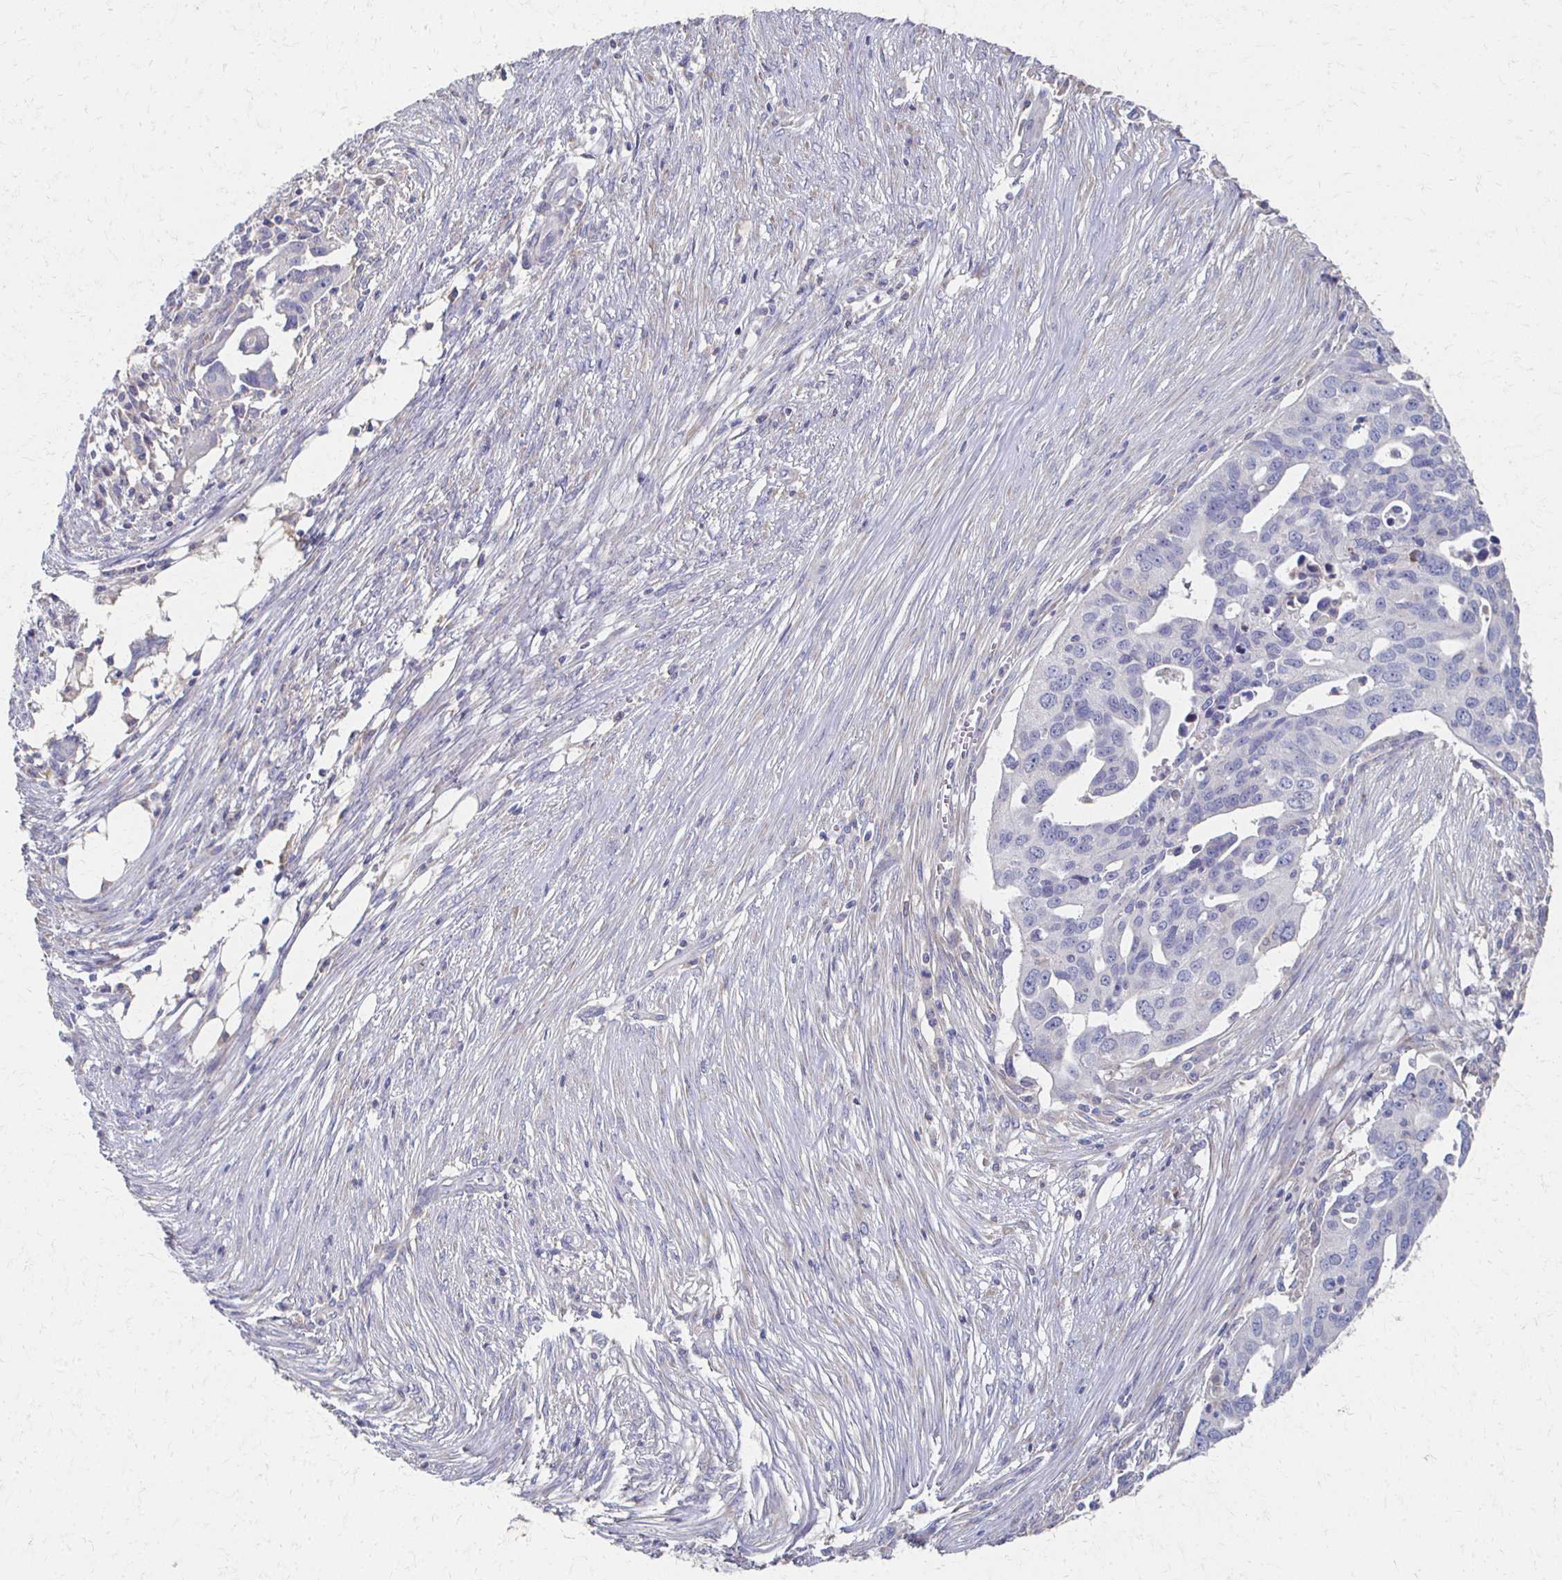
{"staining": {"intensity": "negative", "quantity": "none", "location": "none"}, "tissue": "ovarian cancer", "cell_type": "Tumor cells", "image_type": "cancer", "snomed": [{"axis": "morphology", "description": "Carcinoma, endometroid"}, {"axis": "morphology", "description": "Cystadenocarcinoma, serous, NOS"}, {"axis": "topography", "description": "Ovary"}], "caption": "Immunohistochemical staining of ovarian cancer (serous cystadenocarcinoma) displays no significant staining in tumor cells.", "gene": "CX3CR1", "patient": {"sex": "female", "age": 45}}